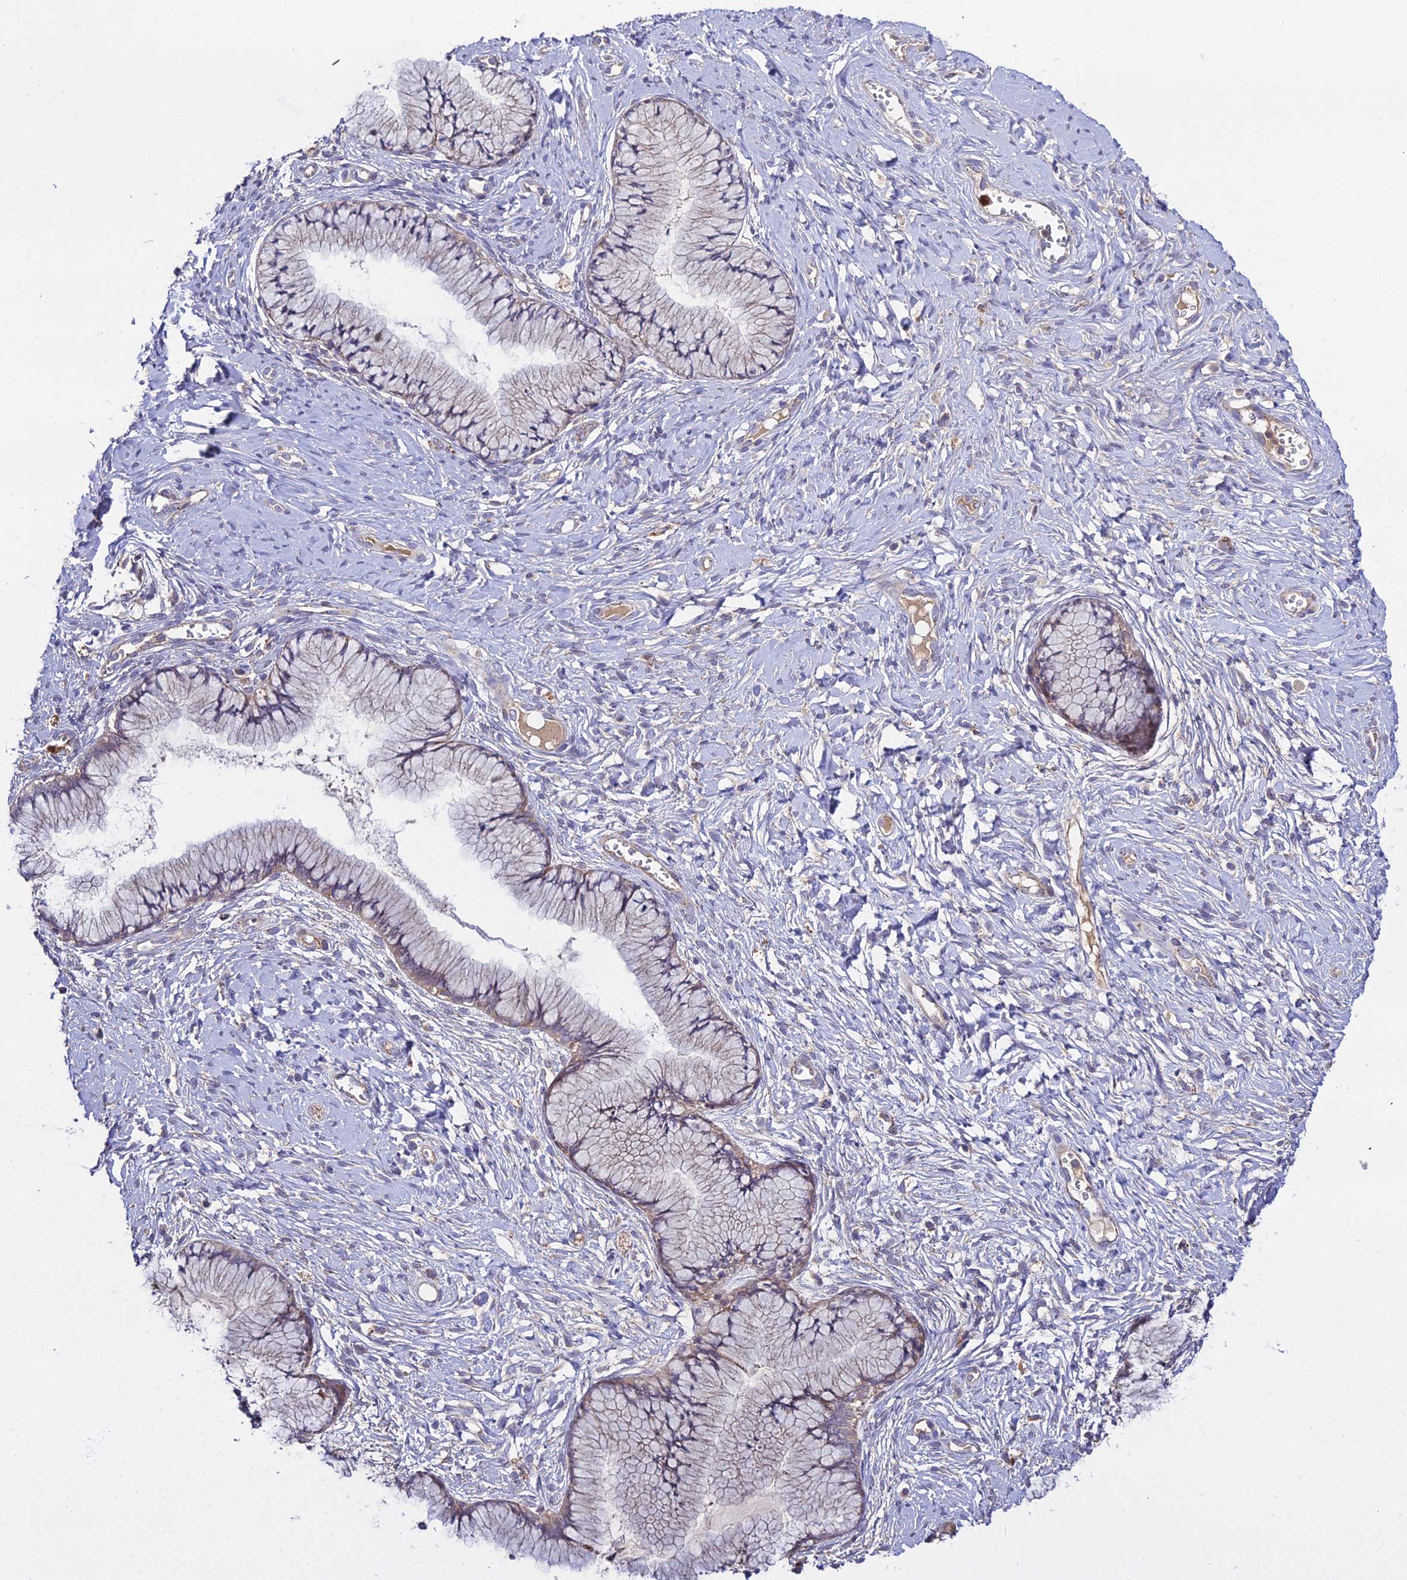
{"staining": {"intensity": "moderate", "quantity": "25%-75%", "location": "cytoplasmic/membranous"}, "tissue": "cervix", "cell_type": "Glandular cells", "image_type": "normal", "snomed": [{"axis": "morphology", "description": "Normal tissue, NOS"}, {"axis": "topography", "description": "Cervix"}], "caption": "A histopathology image showing moderate cytoplasmic/membranous staining in approximately 25%-75% of glandular cells in normal cervix, as visualized by brown immunohistochemical staining.", "gene": "EID2", "patient": {"sex": "female", "age": 42}}